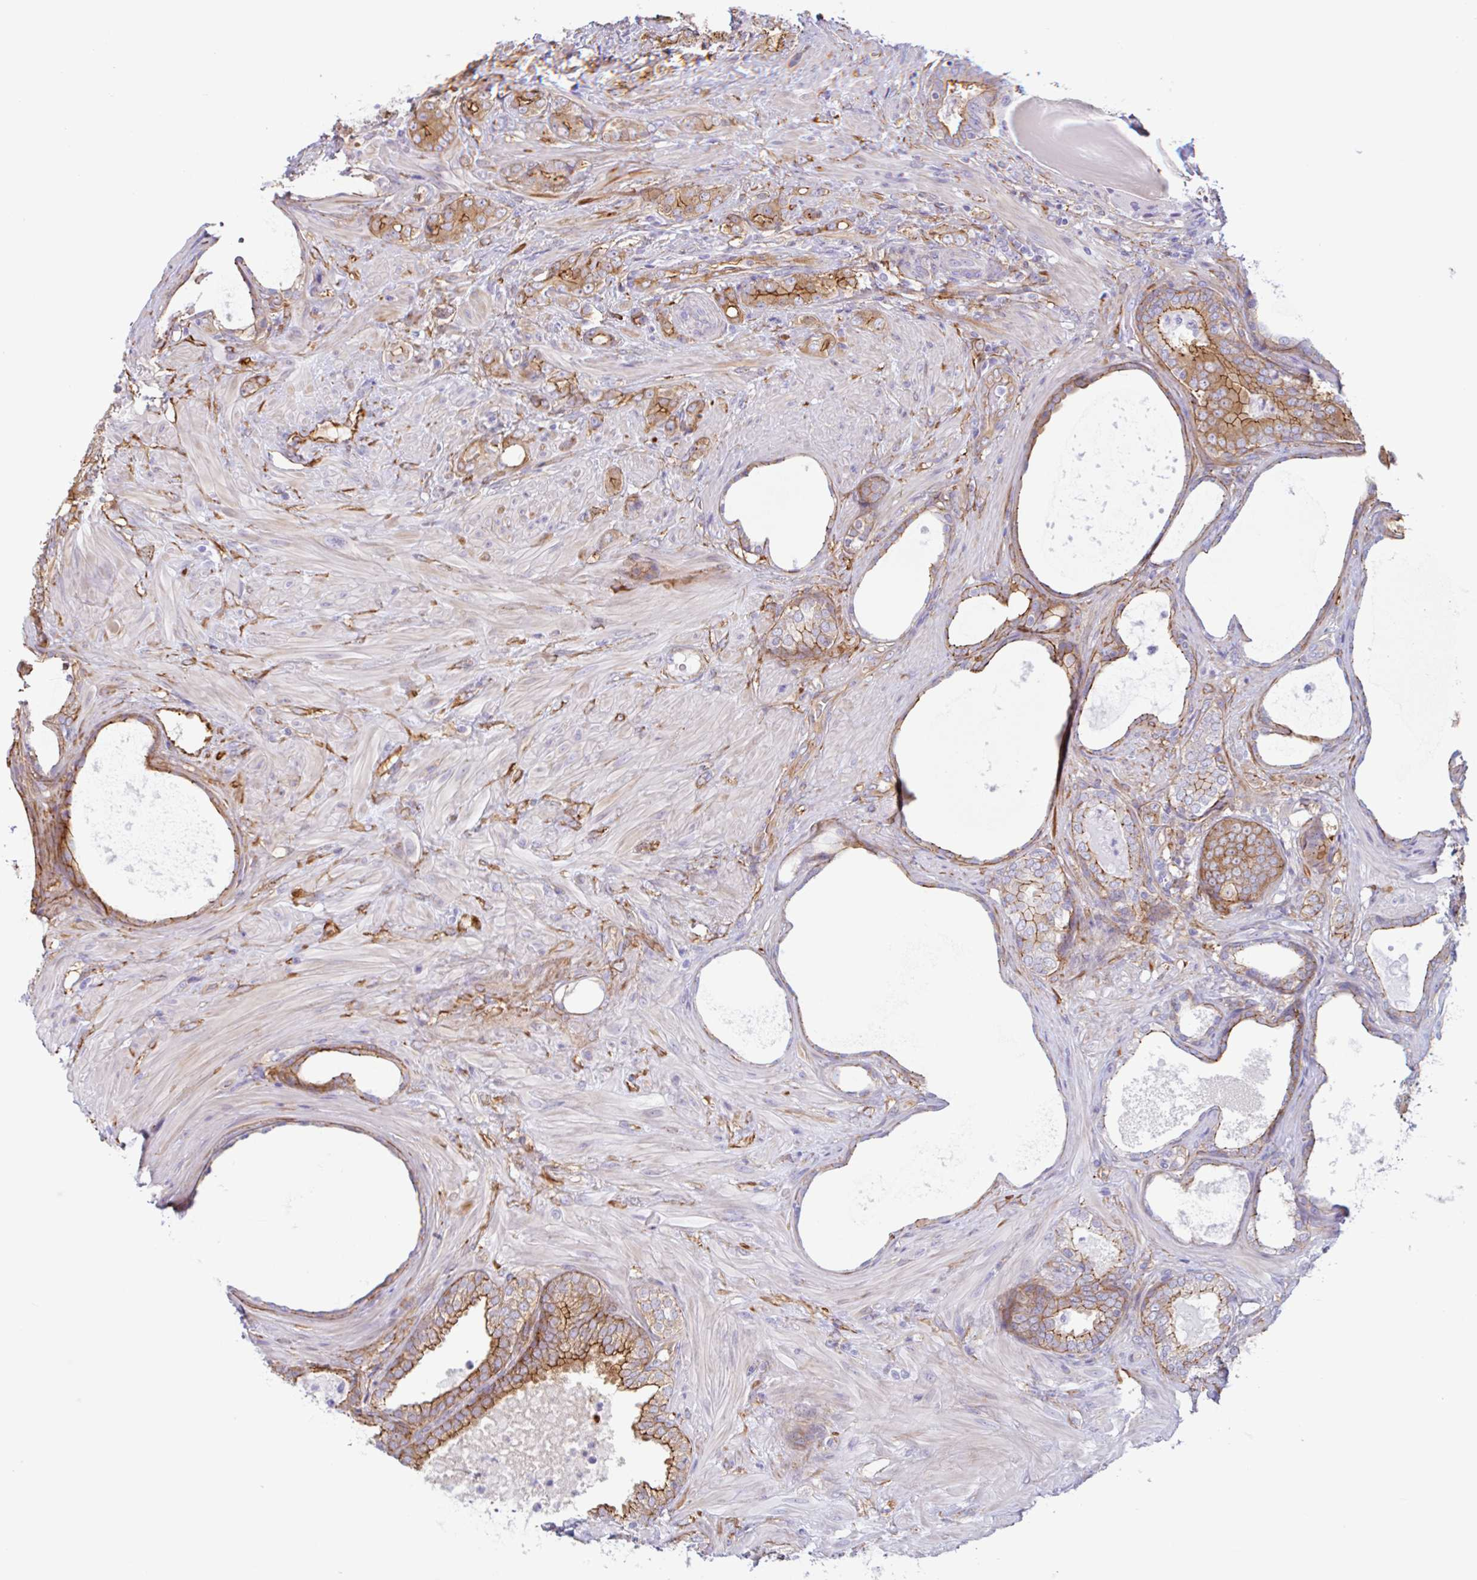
{"staining": {"intensity": "moderate", "quantity": ">75%", "location": "cytoplasmic/membranous"}, "tissue": "prostate cancer", "cell_type": "Tumor cells", "image_type": "cancer", "snomed": [{"axis": "morphology", "description": "Adenocarcinoma, High grade"}, {"axis": "topography", "description": "Prostate"}], "caption": "Human high-grade adenocarcinoma (prostate) stained with a brown dye reveals moderate cytoplasmic/membranous positive staining in about >75% of tumor cells.", "gene": "MYH10", "patient": {"sex": "male", "age": 62}}